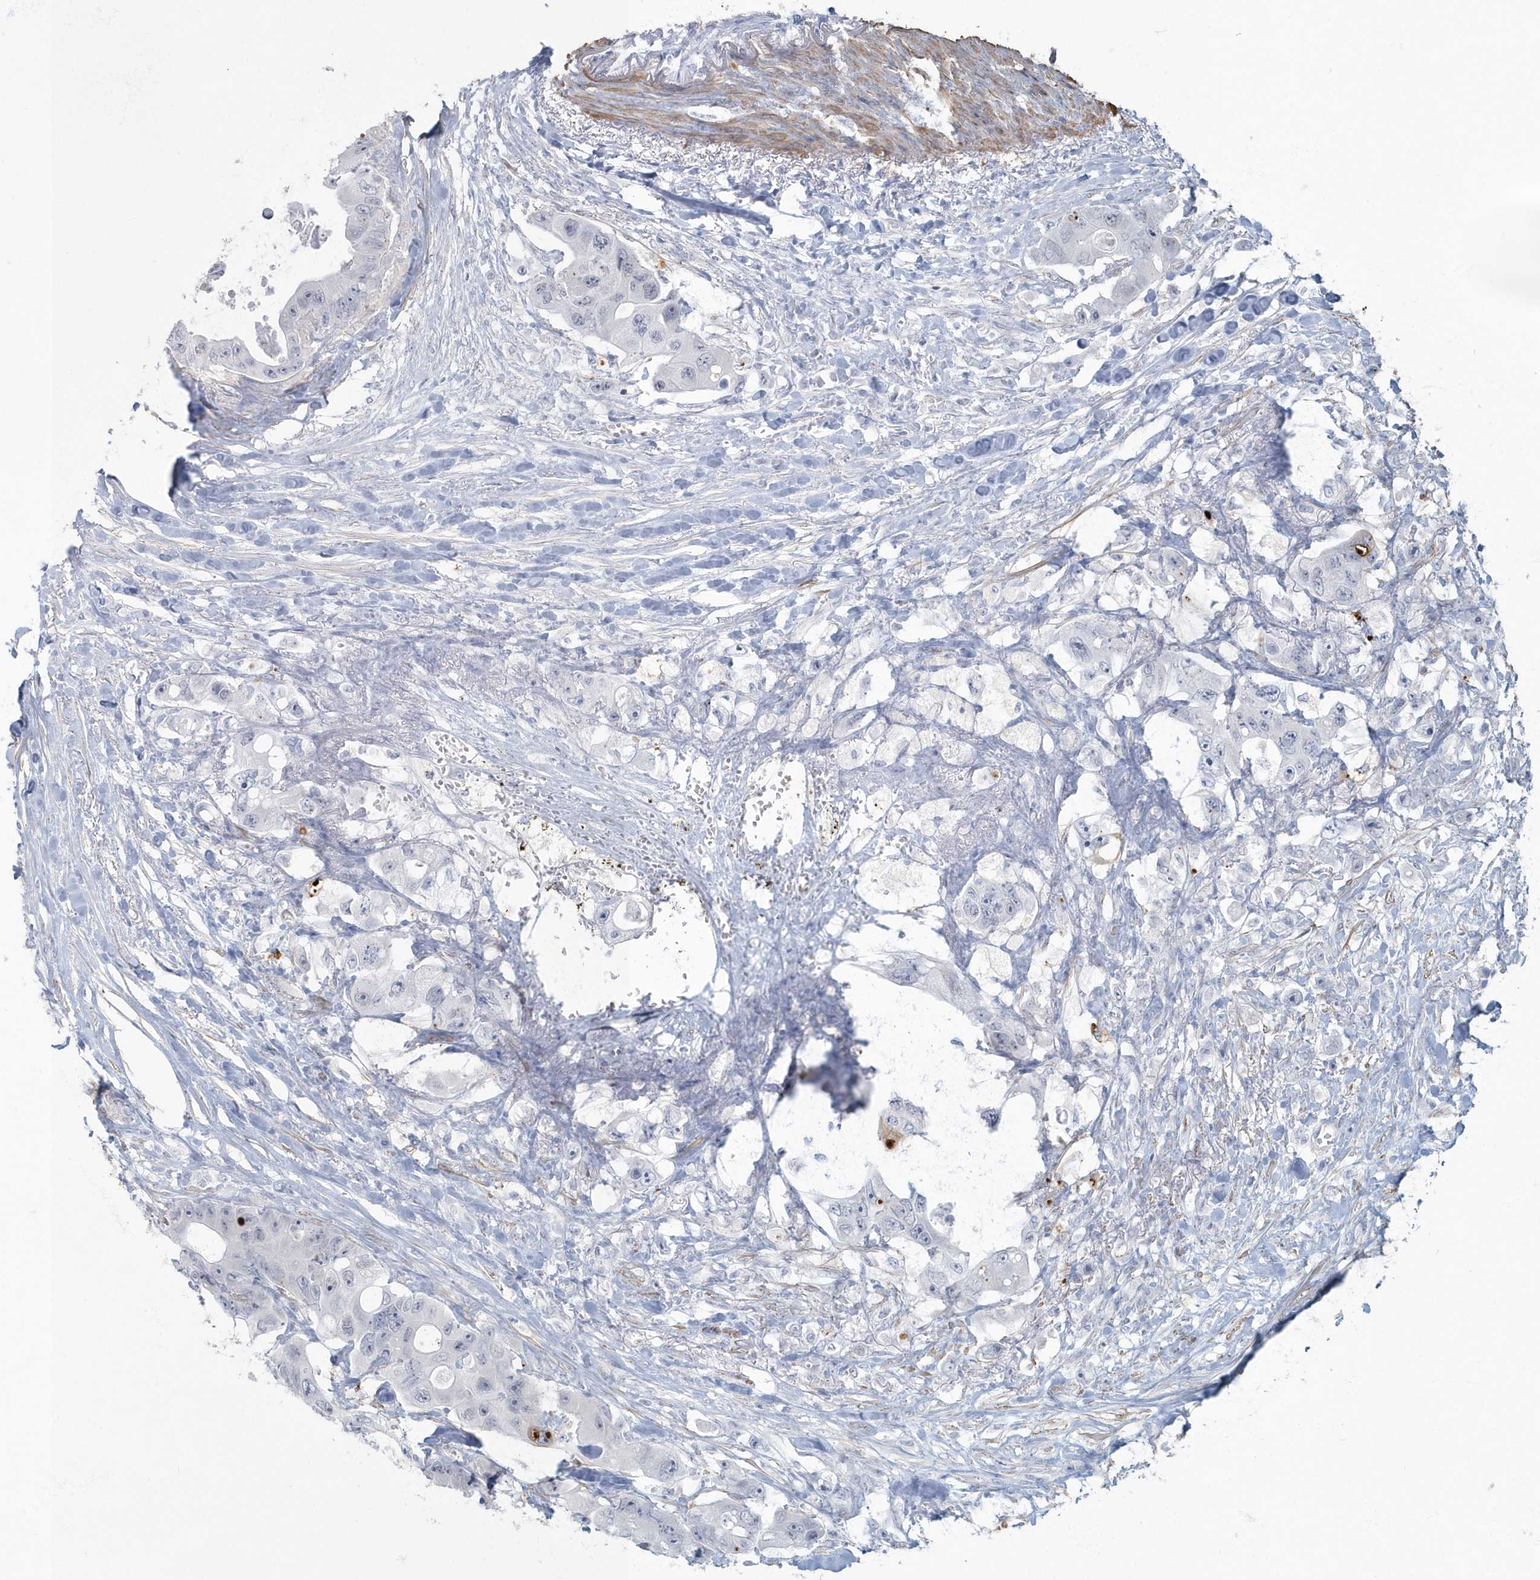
{"staining": {"intensity": "strong", "quantity": "<25%", "location": "cytoplasmic/membranous"}, "tissue": "colorectal cancer", "cell_type": "Tumor cells", "image_type": "cancer", "snomed": [{"axis": "morphology", "description": "Adenocarcinoma, NOS"}, {"axis": "topography", "description": "Colon"}], "caption": "IHC staining of colorectal cancer (adenocarcinoma), which shows medium levels of strong cytoplasmic/membranous positivity in about <25% of tumor cells indicating strong cytoplasmic/membranous protein expression. The staining was performed using DAB (brown) for protein detection and nuclei were counterstained in hematoxylin (blue).", "gene": "MYOT", "patient": {"sex": "female", "age": 46}}